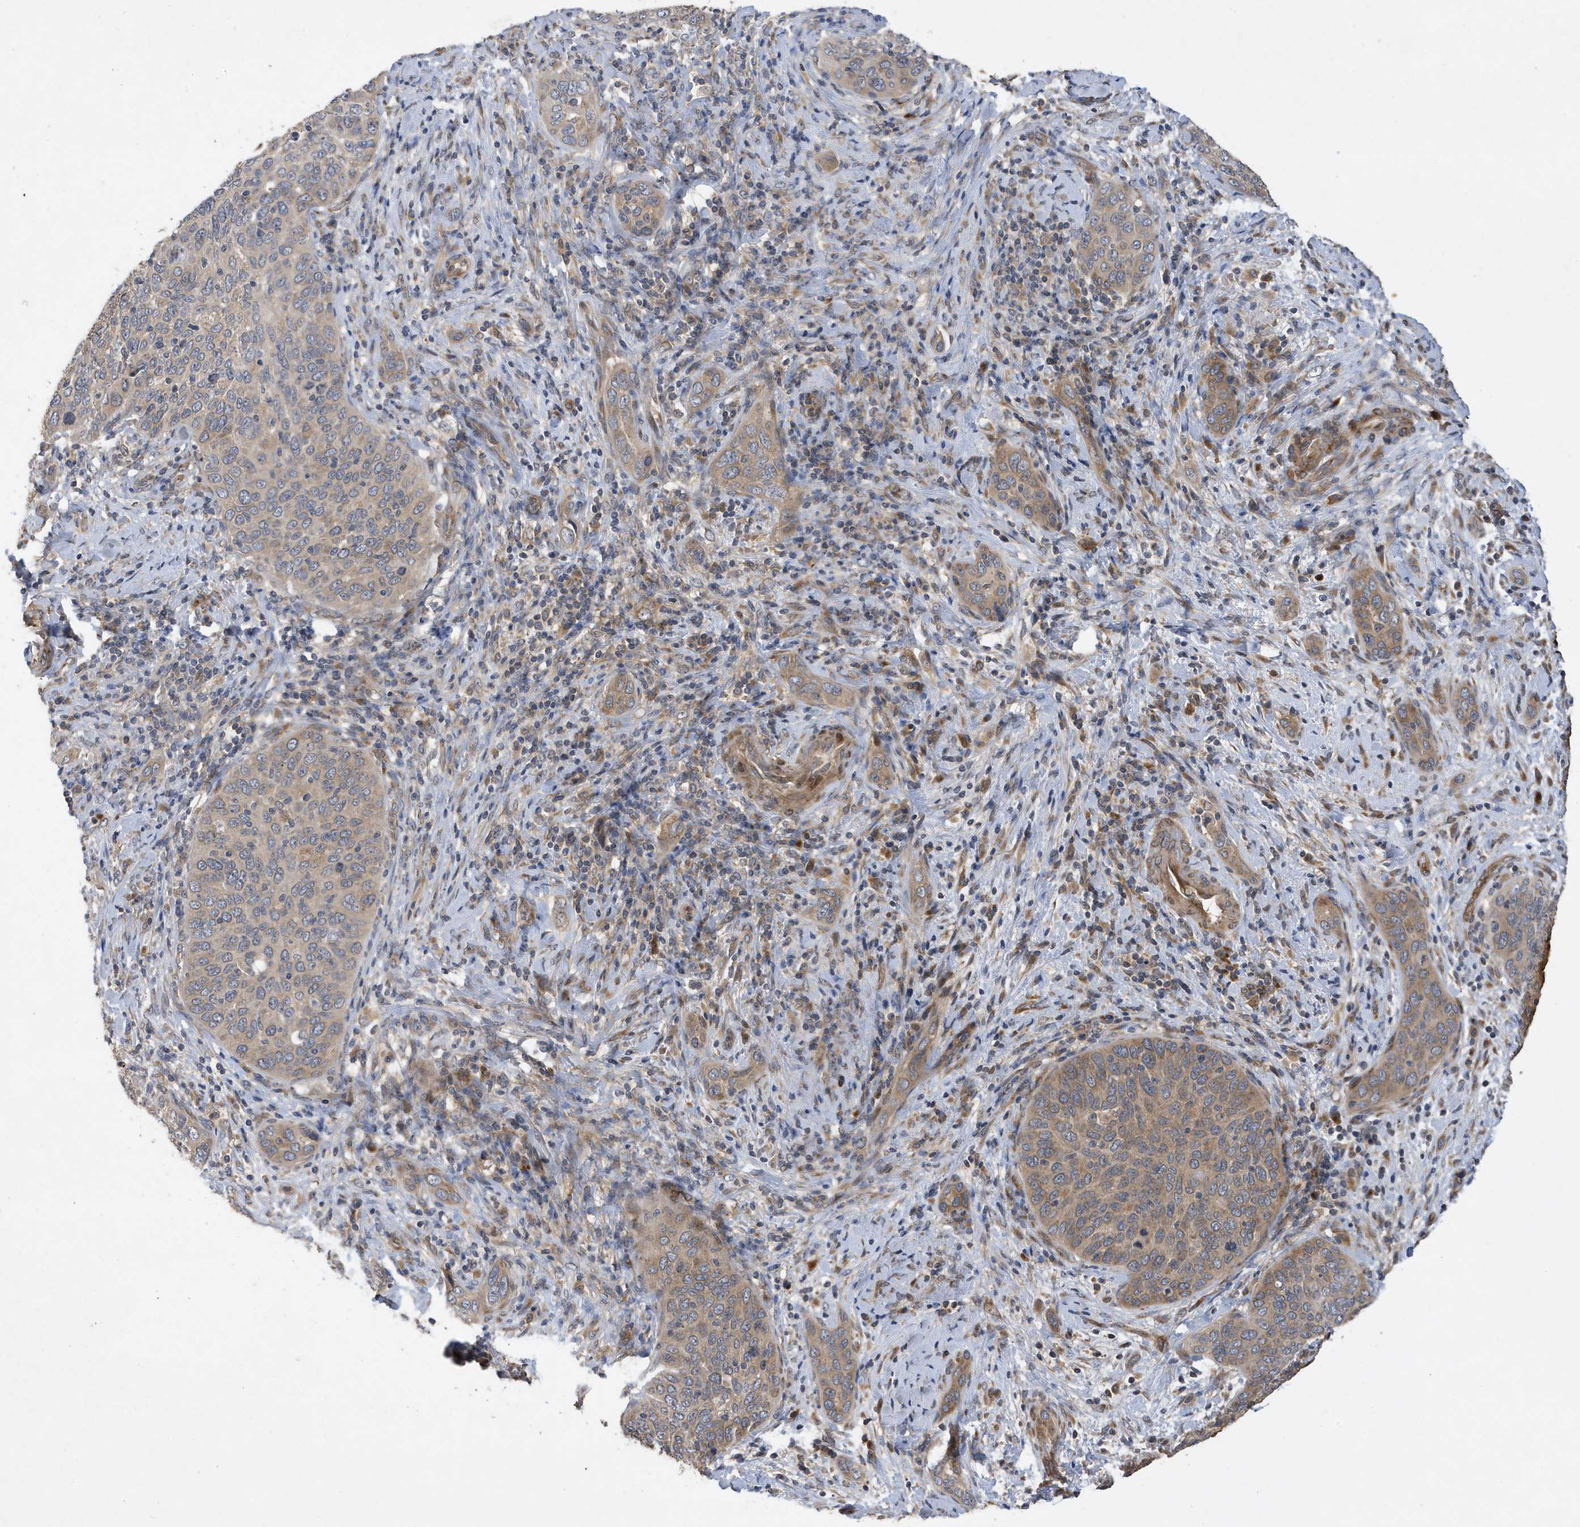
{"staining": {"intensity": "weak", "quantity": "25%-75%", "location": "cytoplasmic/membranous"}, "tissue": "cervical cancer", "cell_type": "Tumor cells", "image_type": "cancer", "snomed": [{"axis": "morphology", "description": "Squamous cell carcinoma, NOS"}, {"axis": "topography", "description": "Cervix"}], "caption": "Squamous cell carcinoma (cervical) was stained to show a protein in brown. There is low levels of weak cytoplasmic/membranous expression in about 25%-75% of tumor cells.", "gene": "LAPTM4A", "patient": {"sex": "female", "age": 60}}